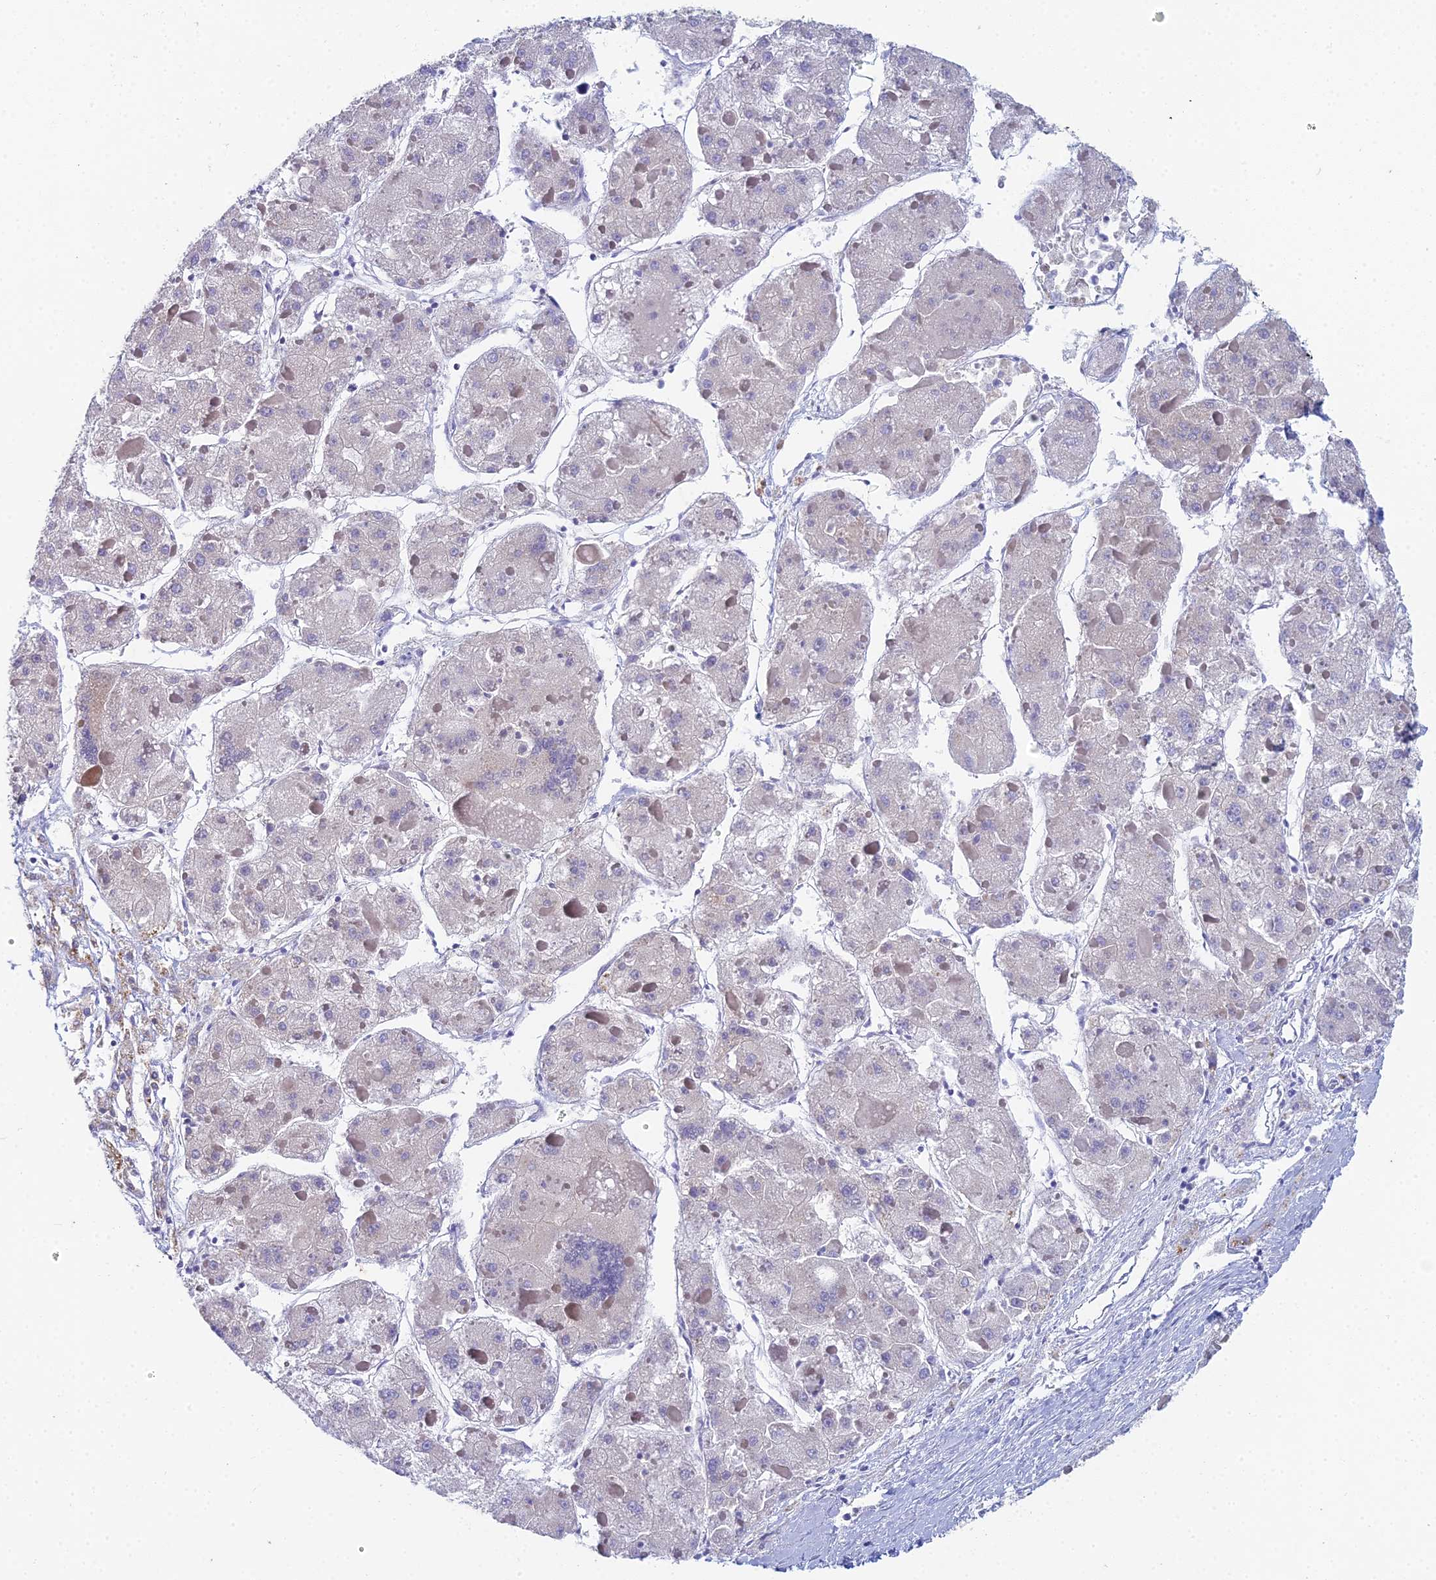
{"staining": {"intensity": "negative", "quantity": "none", "location": "none"}, "tissue": "liver cancer", "cell_type": "Tumor cells", "image_type": "cancer", "snomed": [{"axis": "morphology", "description": "Carcinoma, Hepatocellular, NOS"}, {"axis": "topography", "description": "Liver"}], "caption": "IHC histopathology image of liver cancer stained for a protein (brown), which demonstrates no expression in tumor cells.", "gene": "EEF2KMT", "patient": {"sex": "female", "age": 73}}